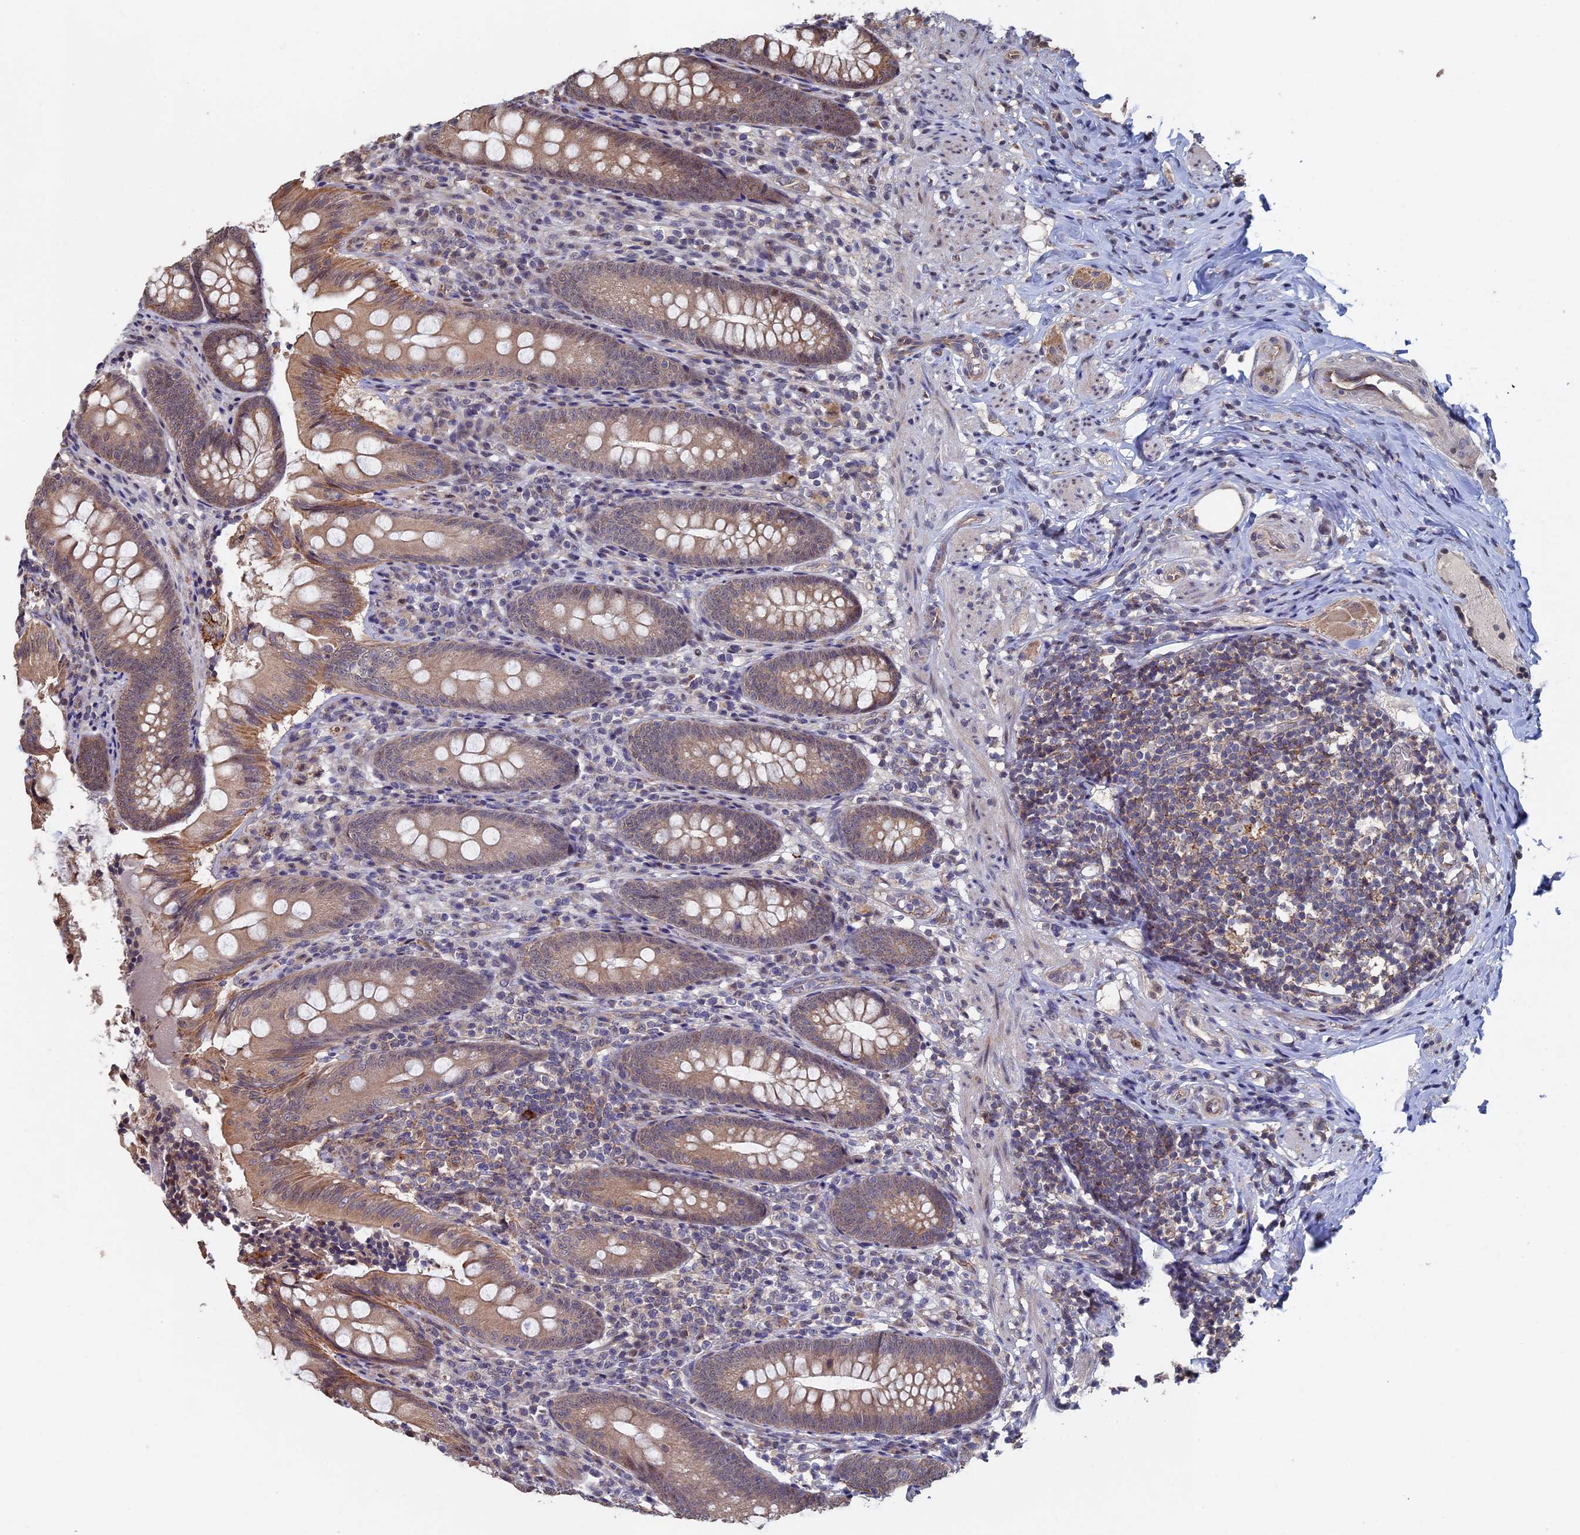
{"staining": {"intensity": "moderate", "quantity": ">75%", "location": "cytoplasmic/membranous"}, "tissue": "appendix", "cell_type": "Glandular cells", "image_type": "normal", "snomed": [{"axis": "morphology", "description": "Normal tissue, NOS"}, {"axis": "topography", "description": "Appendix"}], "caption": "Immunohistochemical staining of unremarkable human appendix shows moderate cytoplasmic/membranous protein expression in about >75% of glandular cells.", "gene": "KIAA1328", "patient": {"sex": "male", "age": 55}}